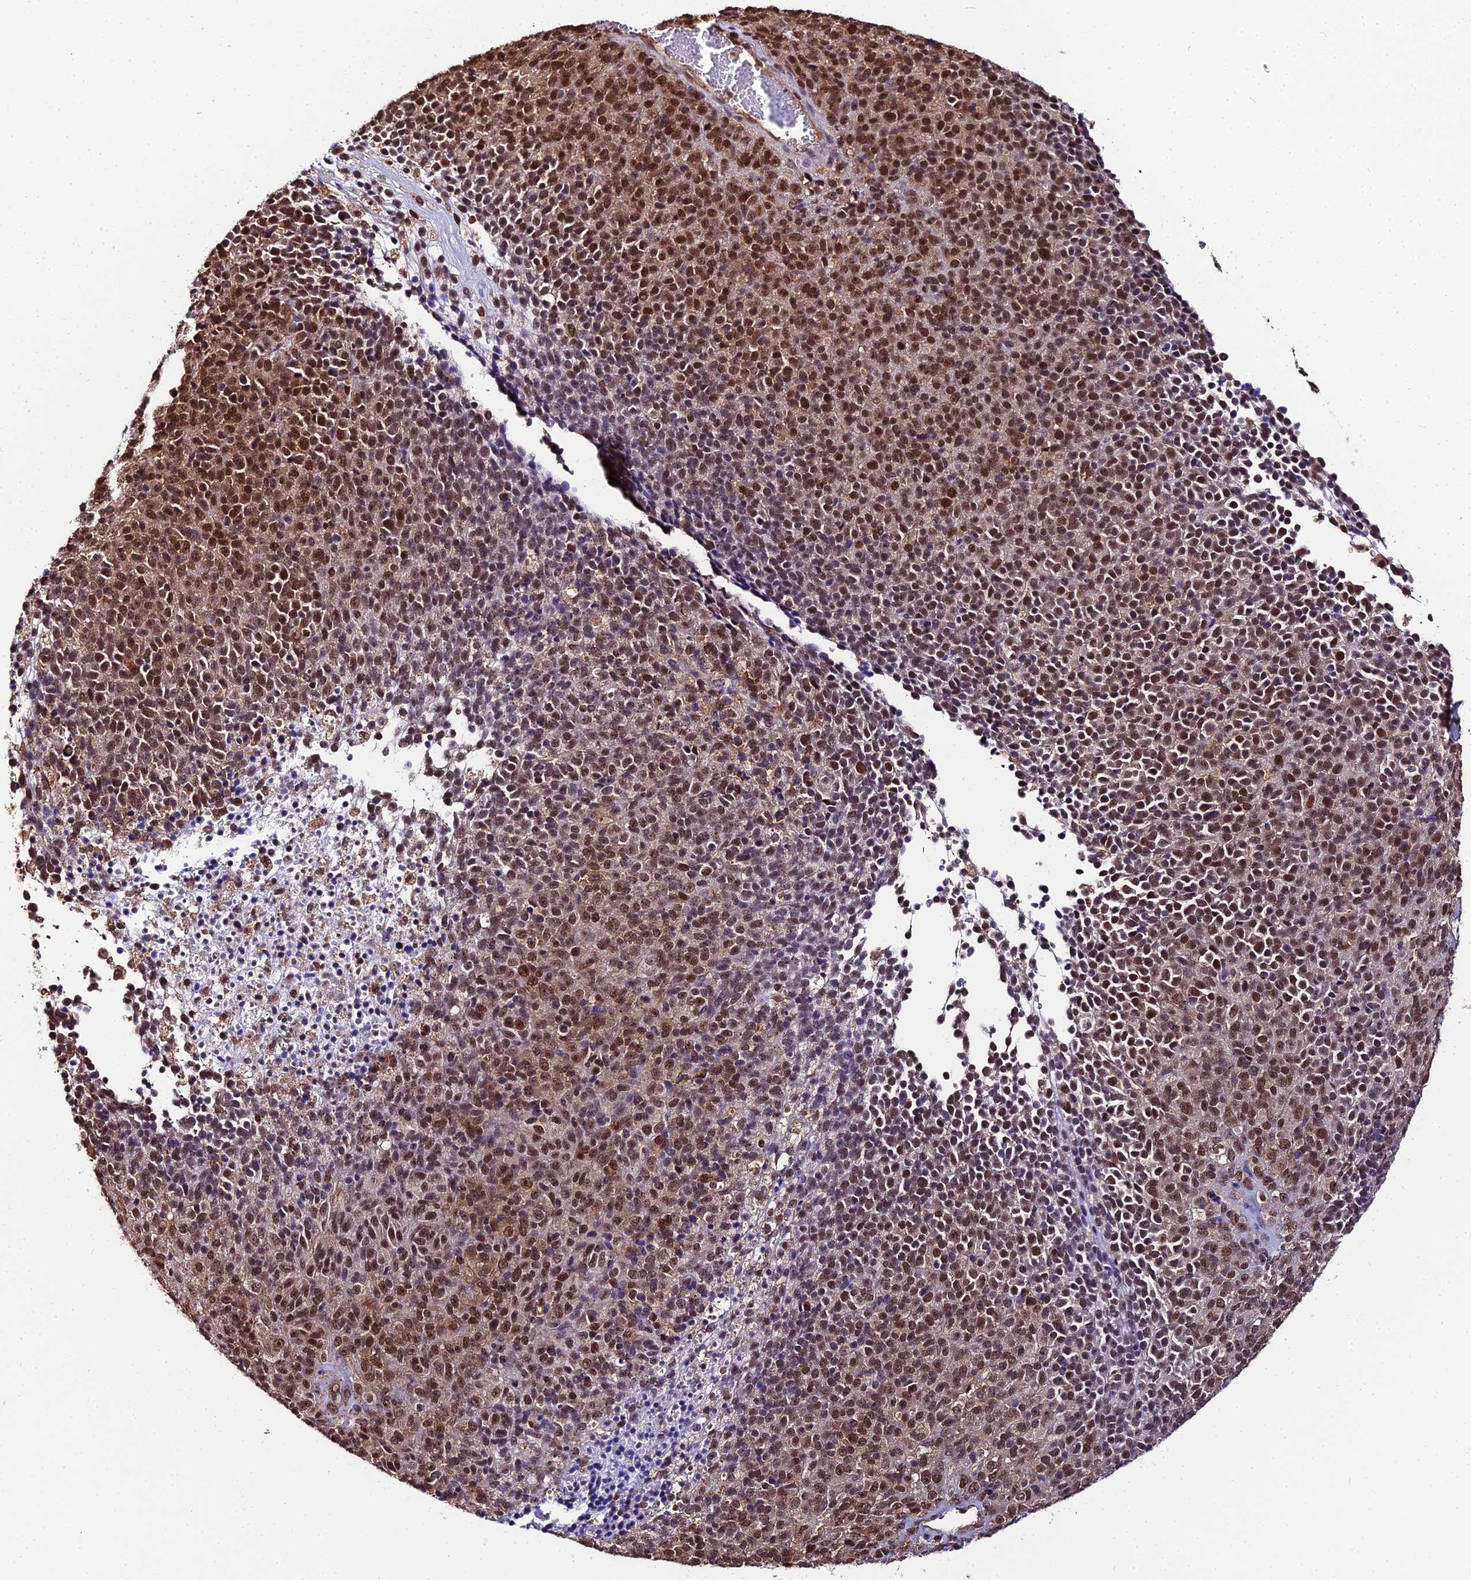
{"staining": {"intensity": "moderate", "quantity": ">75%", "location": "nuclear"}, "tissue": "melanoma", "cell_type": "Tumor cells", "image_type": "cancer", "snomed": [{"axis": "morphology", "description": "Malignant melanoma, Metastatic site"}, {"axis": "topography", "description": "Brain"}], "caption": "The micrograph shows a brown stain indicating the presence of a protein in the nuclear of tumor cells in malignant melanoma (metastatic site).", "gene": "PPP4C", "patient": {"sex": "female", "age": 56}}